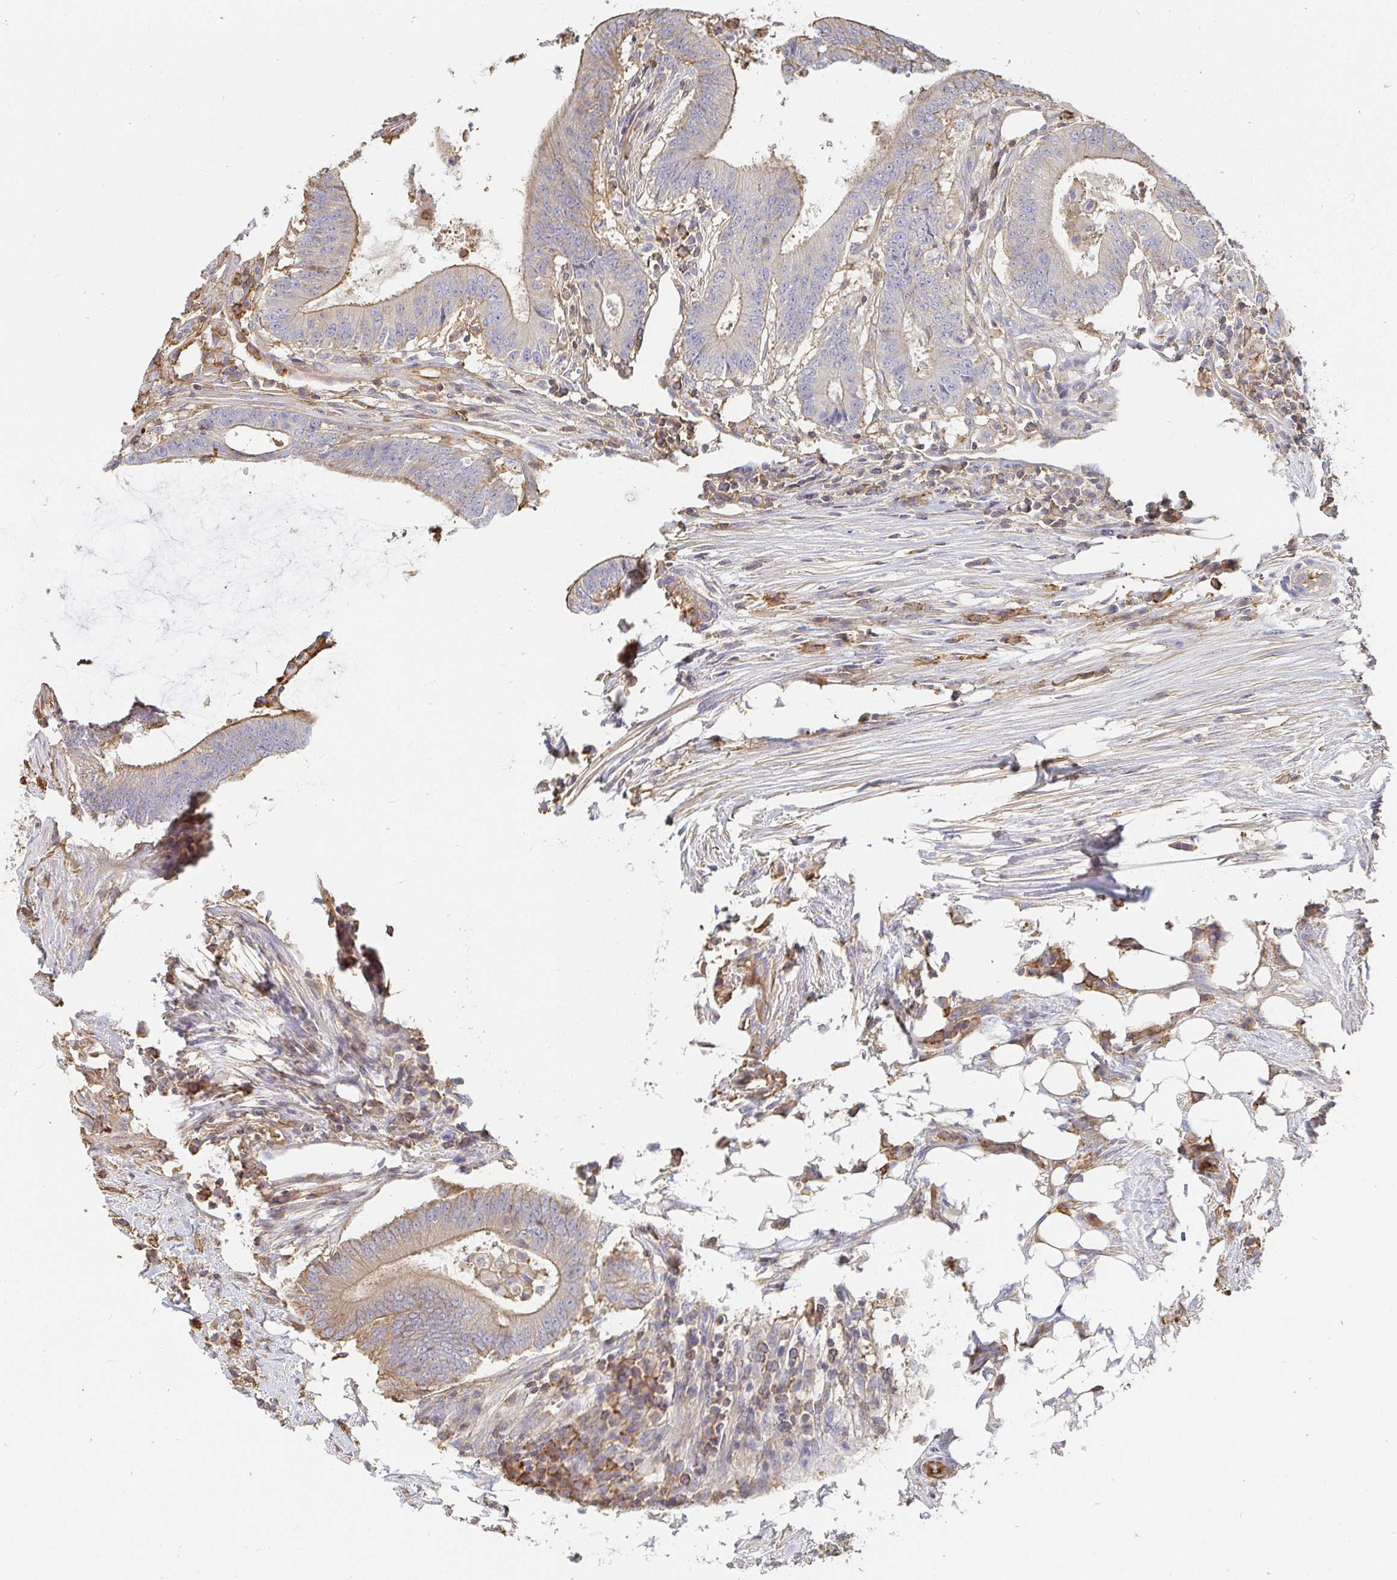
{"staining": {"intensity": "weak", "quantity": "25%-75%", "location": "cytoplasmic/membranous"}, "tissue": "colorectal cancer", "cell_type": "Tumor cells", "image_type": "cancer", "snomed": [{"axis": "morphology", "description": "Adenocarcinoma, NOS"}, {"axis": "topography", "description": "Colon"}], "caption": "An immunohistochemistry micrograph of neoplastic tissue is shown. Protein staining in brown shows weak cytoplasmic/membranous positivity in adenocarcinoma (colorectal) within tumor cells.", "gene": "TSPAN19", "patient": {"sex": "female", "age": 43}}